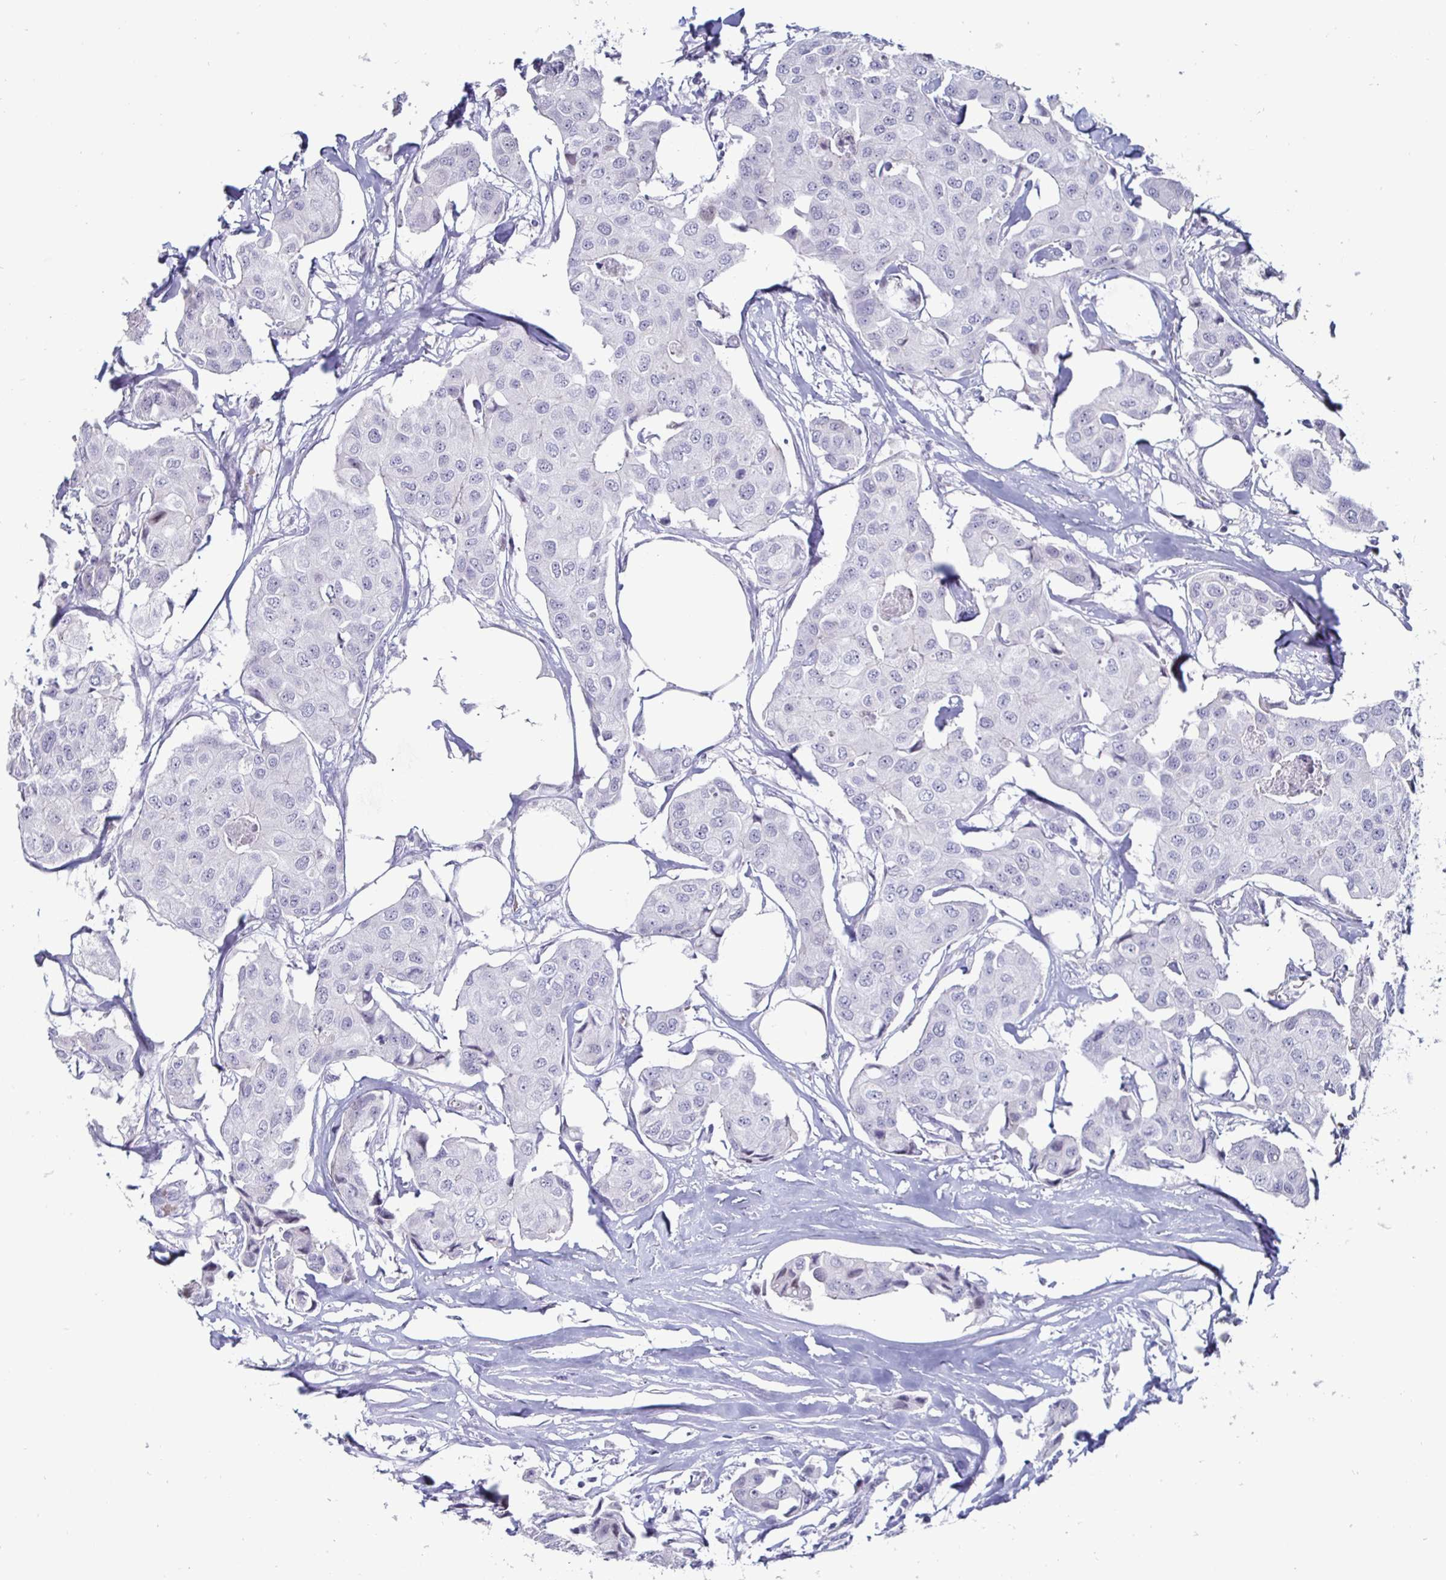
{"staining": {"intensity": "negative", "quantity": "none", "location": "none"}, "tissue": "breast cancer", "cell_type": "Tumor cells", "image_type": "cancer", "snomed": [{"axis": "morphology", "description": "Duct carcinoma"}, {"axis": "topography", "description": "Breast"}, {"axis": "topography", "description": "Lymph node"}], "caption": "IHC histopathology image of human breast cancer (intraductal carcinoma) stained for a protein (brown), which exhibits no staining in tumor cells.", "gene": "OOSP2", "patient": {"sex": "female", "age": 80}}